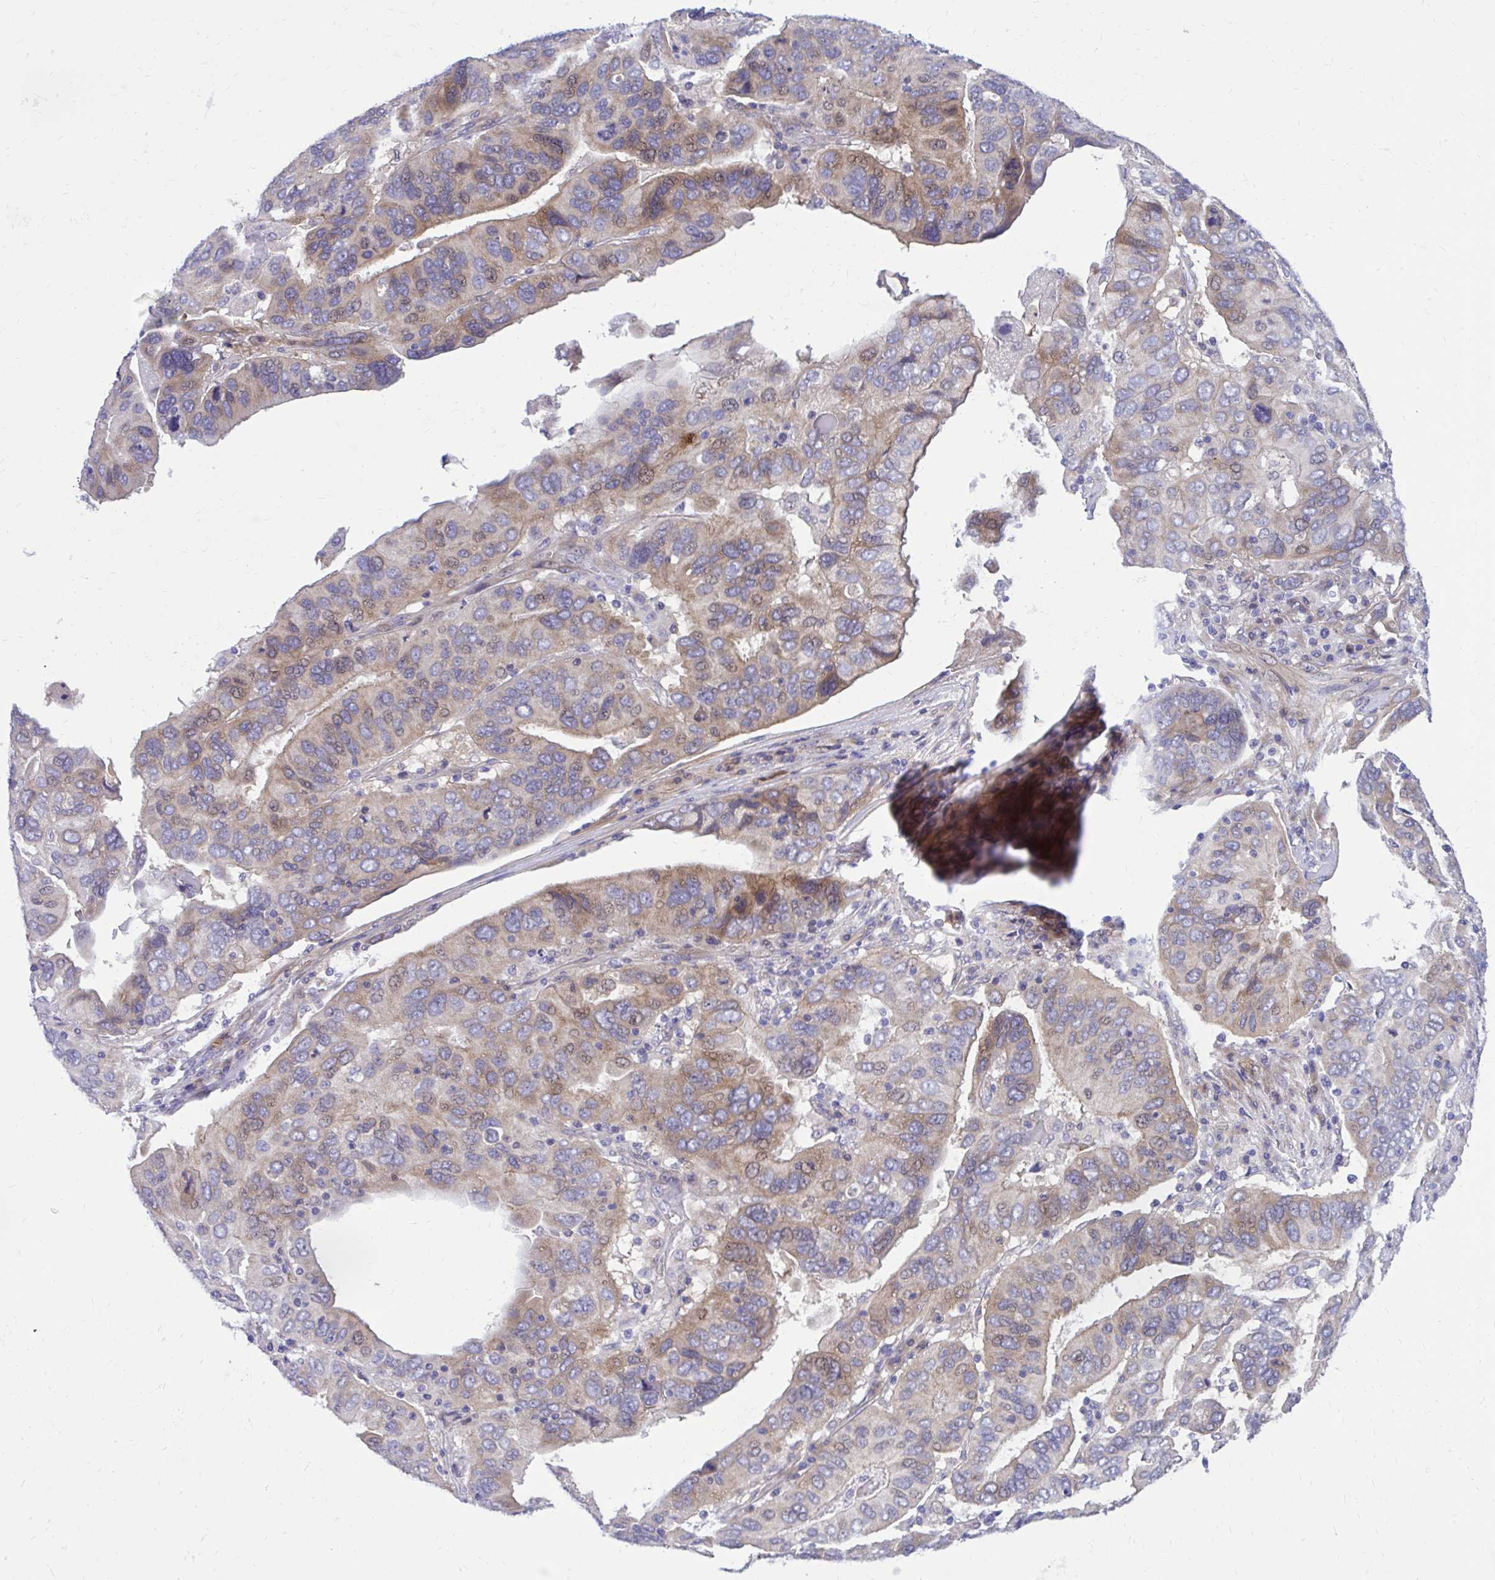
{"staining": {"intensity": "weak", "quantity": "25%-75%", "location": "cytoplasmic/membranous,nuclear"}, "tissue": "ovarian cancer", "cell_type": "Tumor cells", "image_type": "cancer", "snomed": [{"axis": "morphology", "description": "Cystadenocarcinoma, serous, NOS"}, {"axis": "topography", "description": "Ovary"}], "caption": "A brown stain highlights weak cytoplasmic/membranous and nuclear expression of a protein in human serous cystadenocarcinoma (ovarian) tumor cells. (Stains: DAB (3,3'-diaminobenzidine) in brown, nuclei in blue, Microscopy: brightfield microscopy at high magnification).", "gene": "ADAMTSL1", "patient": {"sex": "female", "age": 79}}